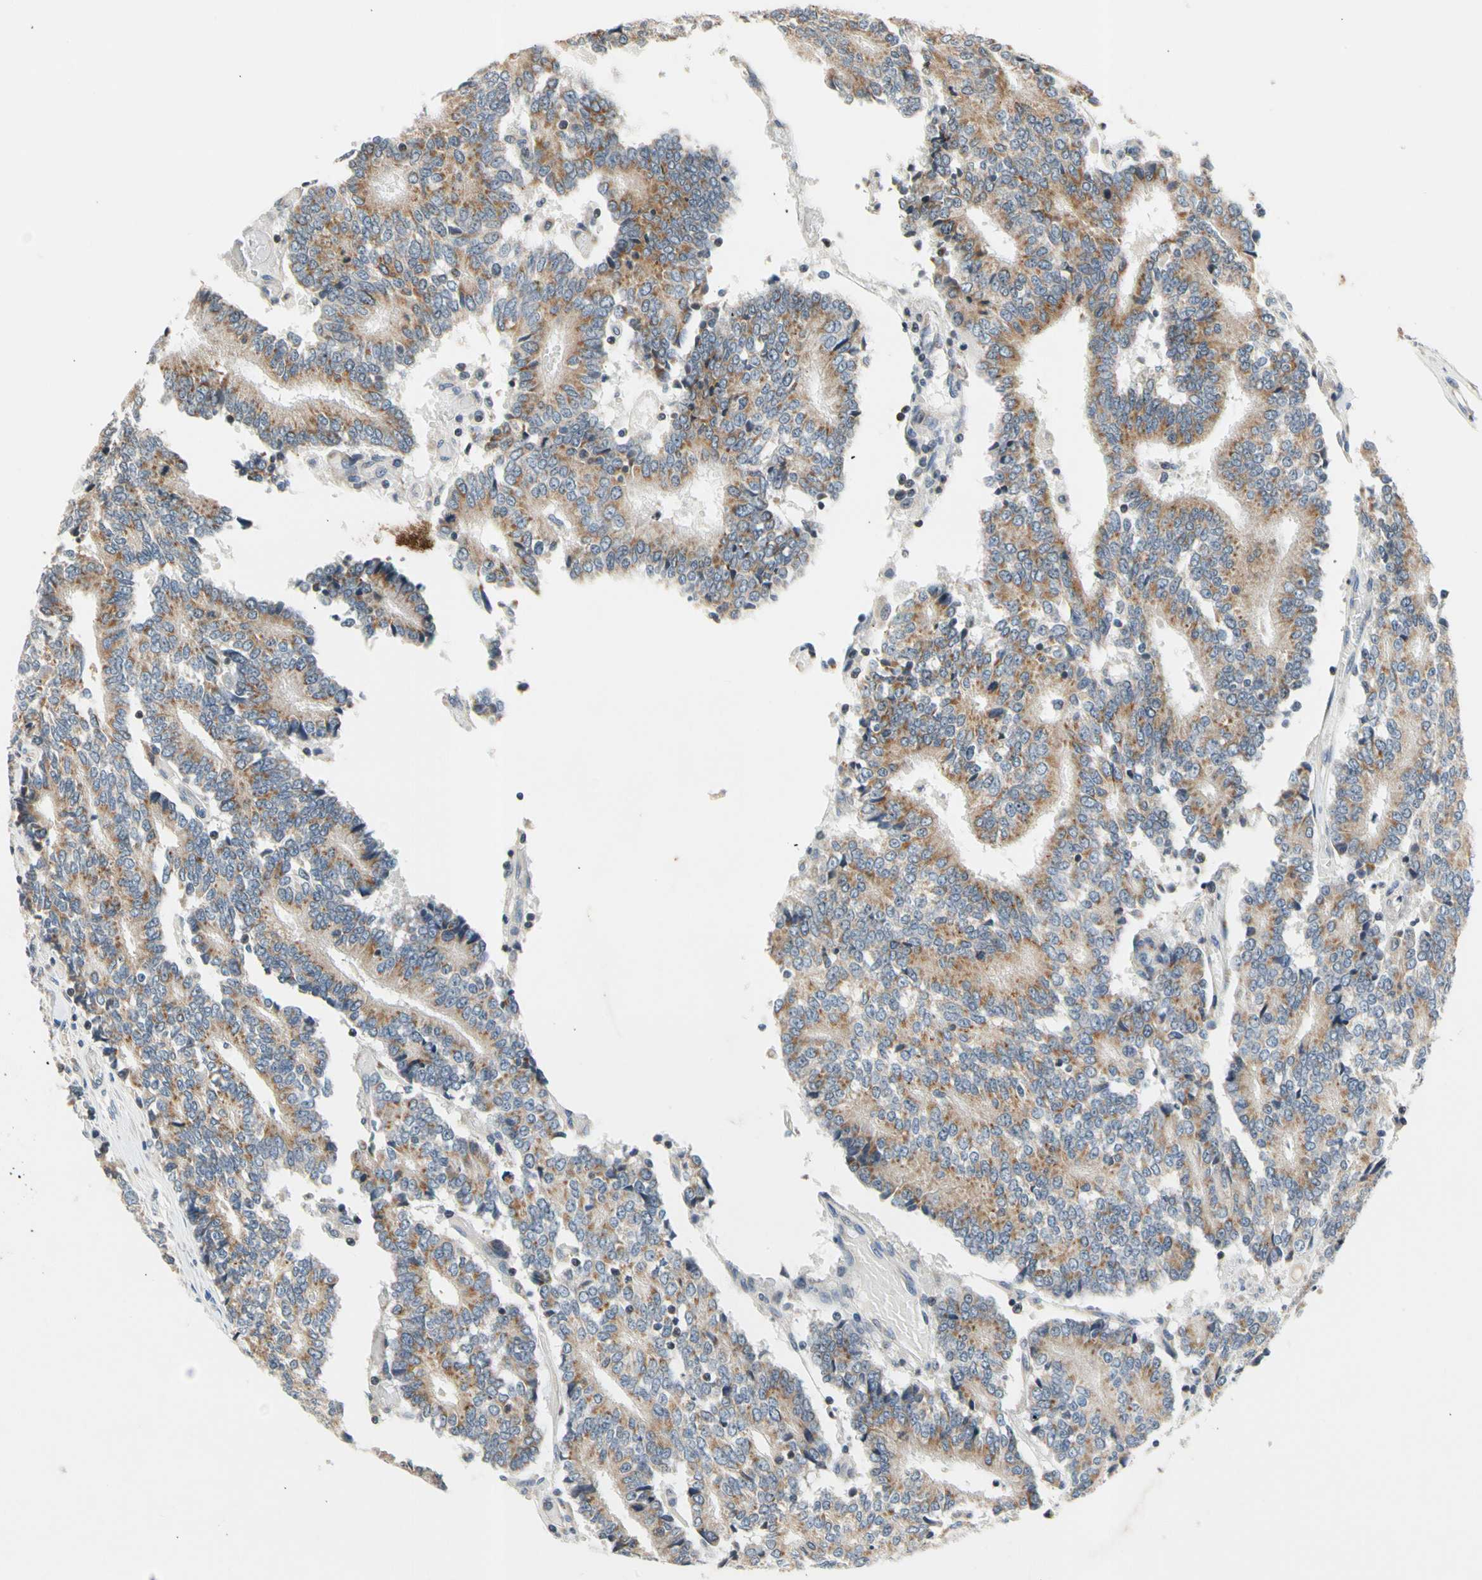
{"staining": {"intensity": "weak", "quantity": ">75%", "location": "cytoplasmic/membranous"}, "tissue": "prostate cancer", "cell_type": "Tumor cells", "image_type": "cancer", "snomed": [{"axis": "morphology", "description": "Adenocarcinoma, High grade"}, {"axis": "topography", "description": "Prostate"}], "caption": "Prostate cancer (adenocarcinoma (high-grade)) stained with a protein marker exhibits weak staining in tumor cells.", "gene": "SOX30", "patient": {"sex": "male", "age": 55}}